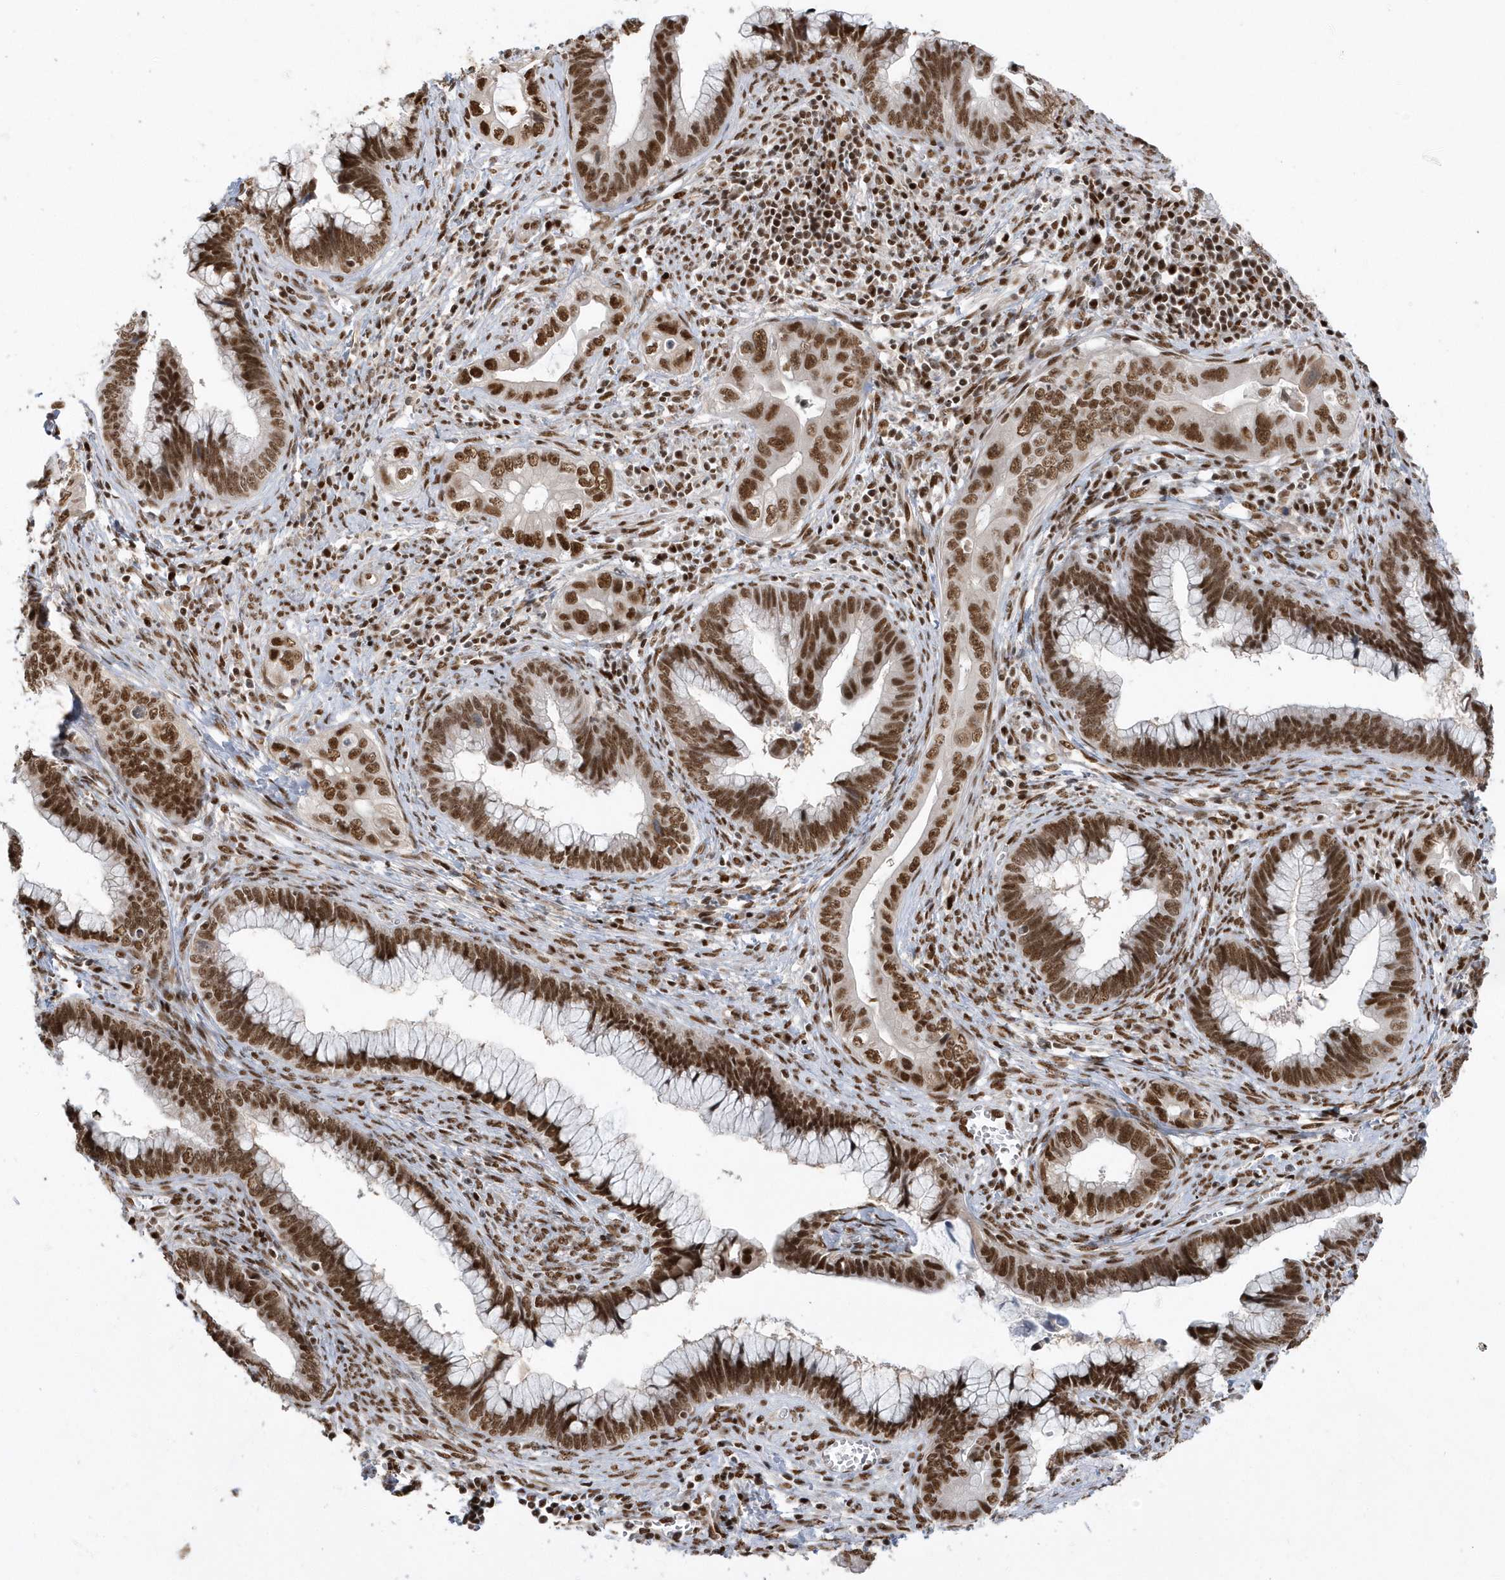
{"staining": {"intensity": "strong", "quantity": ">75%", "location": "nuclear"}, "tissue": "cervical cancer", "cell_type": "Tumor cells", "image_type": "cancer", "snomed": [{"axis": "morphology", "description": "Adenocarcinoma, NOS"}, {"axis": "topography", "description": "Cervix"}], "caption": "Immunohistochemistry (IHC) of cervical adenocarcinoma shows high levels of strong nuclear expression in about >75% of tumor cells. (Brightfield microscopy of DAB IHC at high magnification).", "gene": "SEPHS1", "patient": {"sex": "female", "age": 44}}